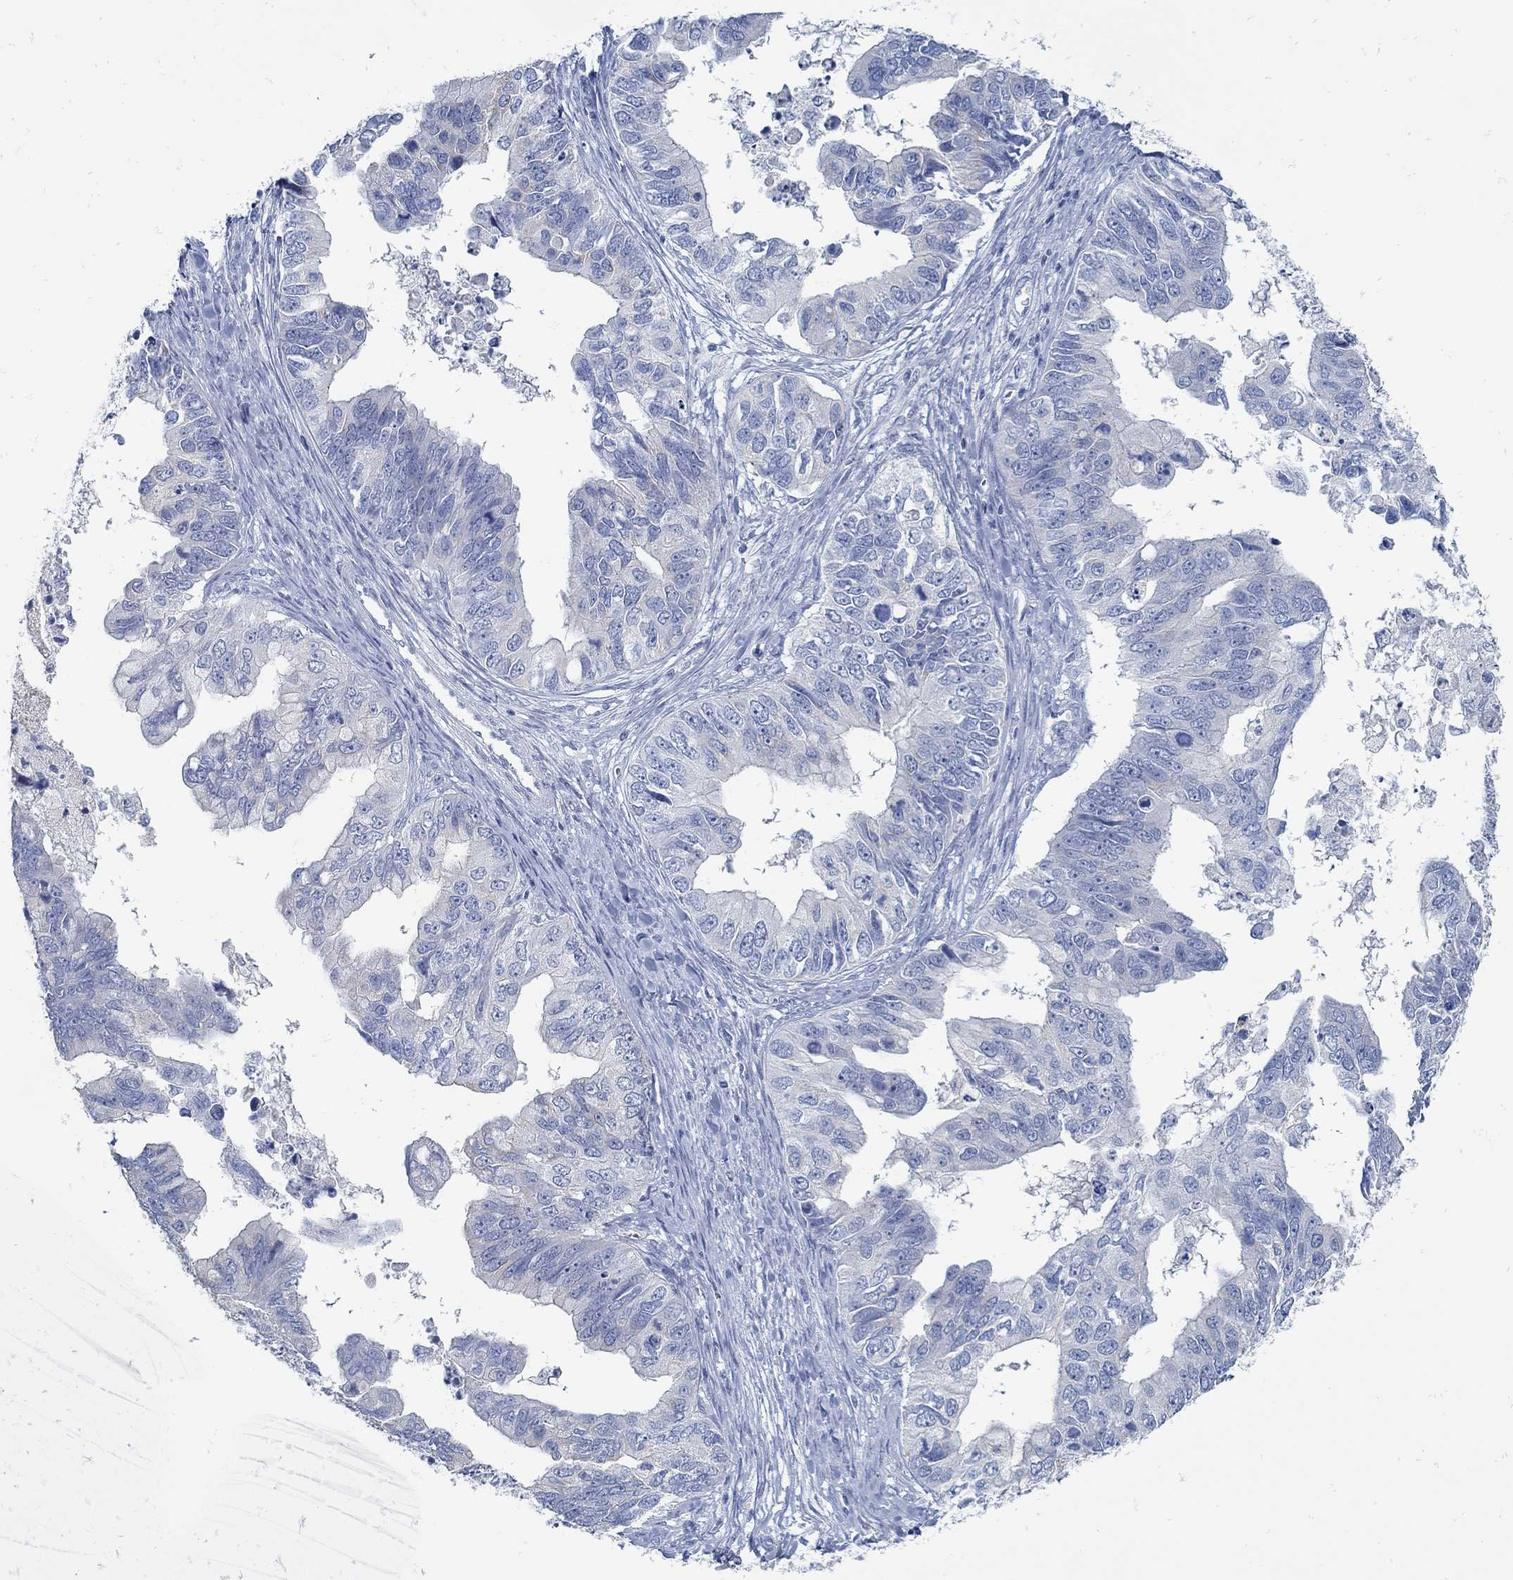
{"staining": {"intensity": "negative", "quantity": "none", "location": "none"}, "tissue": "ovarian cancer", "cell_type": "Tumor cells", "image_type": "cancer", "snomed": [{"axis": "morphology", "description": "Cystadenocarcinoma, mucinous, NOS"}, {"axis": "topography", "description": "Ovary"}], "caption": "High power microscopy photomicrograph of an immunohistochemistry (IHC) image of ovarian cancer, revealing no significant expression in tumor cells. Nuclei are stained in blue.", "gene": "ZFAND4", "patient": {"sex": "female", "age": 76}}